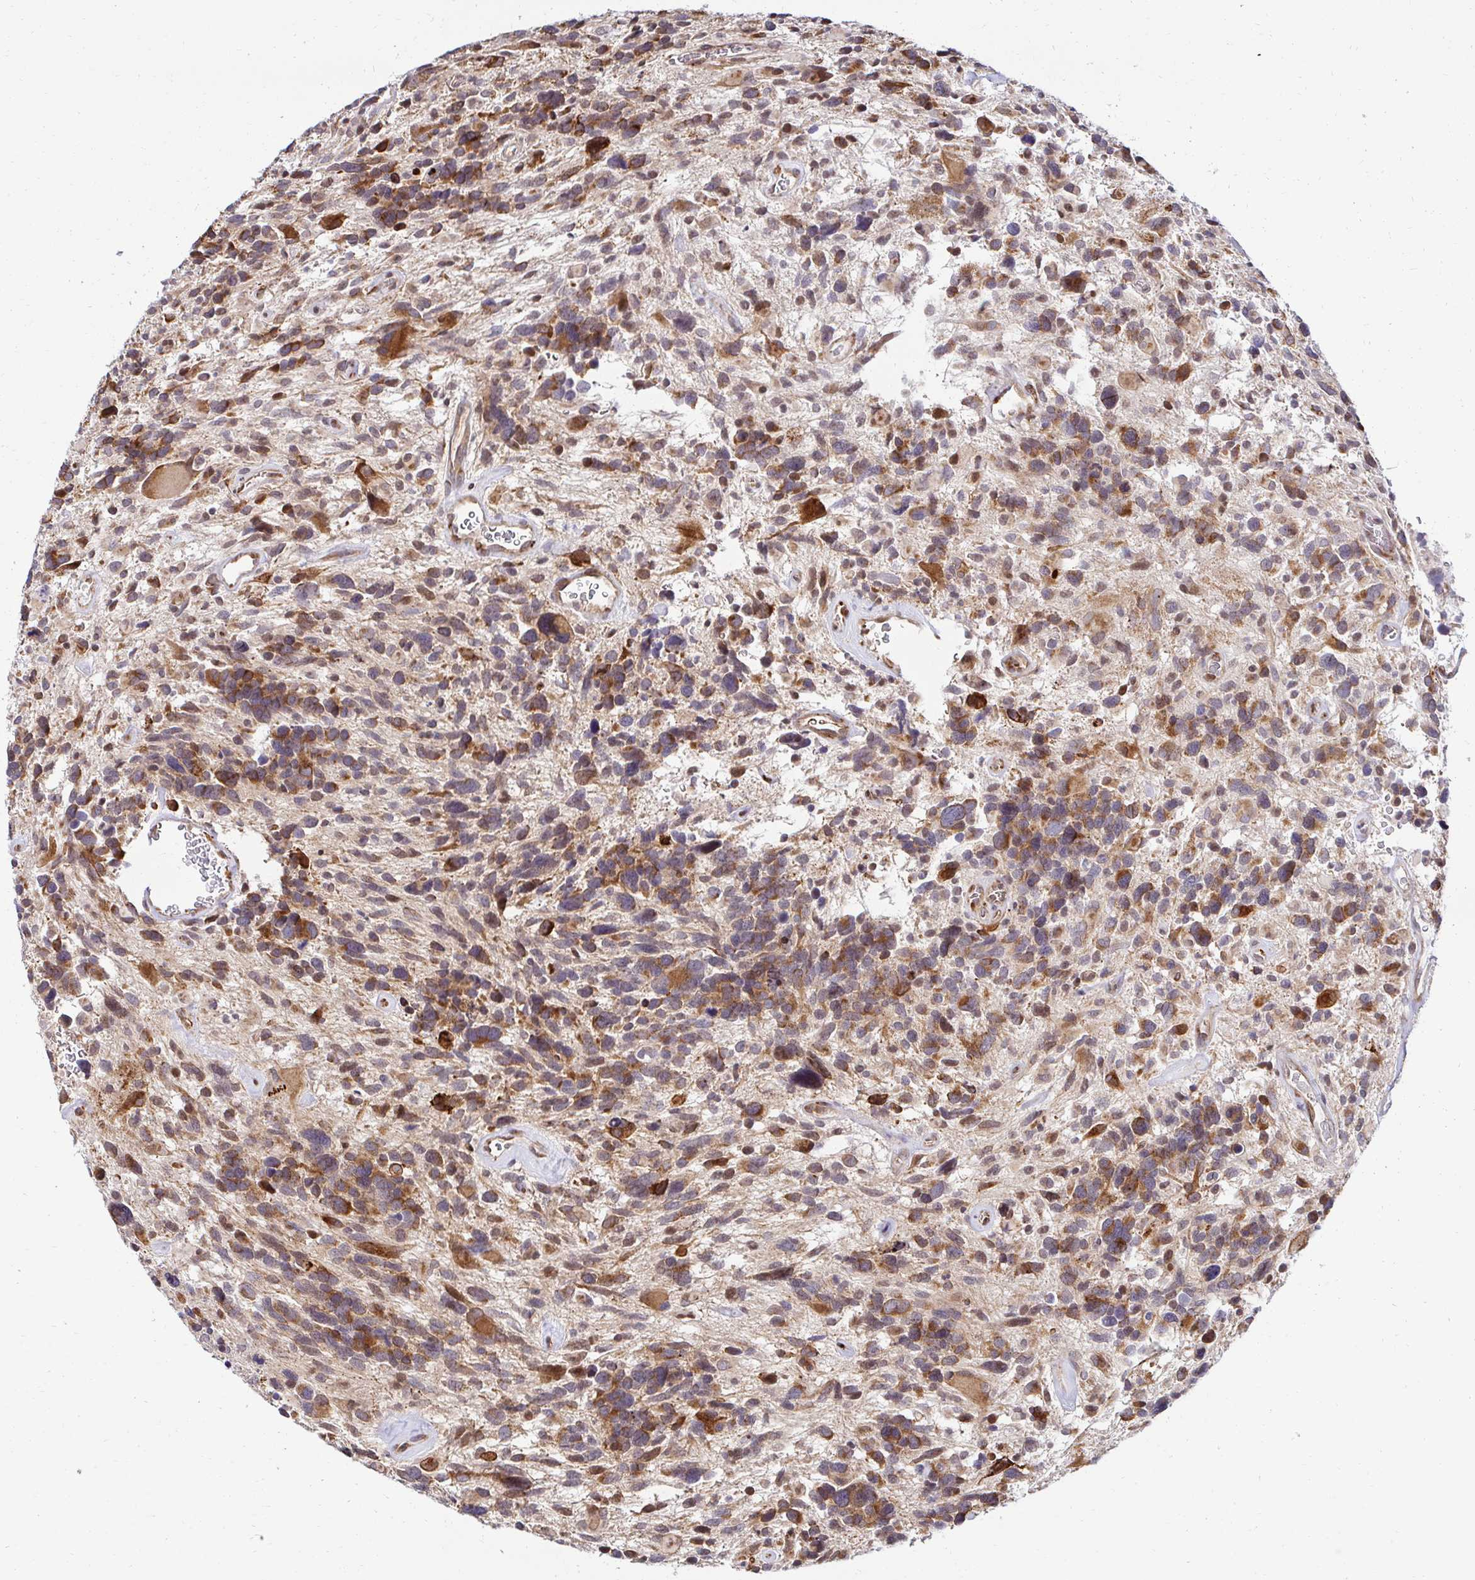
{"staining": {"intensity": "moderate", "quantity": ">75%", "location": "cytoplasmic/membranous"}, "tissue": "glioma", "cell_type": "Tumor cells", "image_type": "cancer", "snomed": [{"axis": "morphology", "description": "Glioma, malignant, High grade"}, {"axis": "topography", "description": "Brain"}], "caption": "IHC image of glioma stained for a protein (brown), which reveals medium levels of moderate cytoplasmic/membranous expression in about >75% of tumor cells.", "gene": "HPS1", "patient": {"sex": "male", "age": 49}}